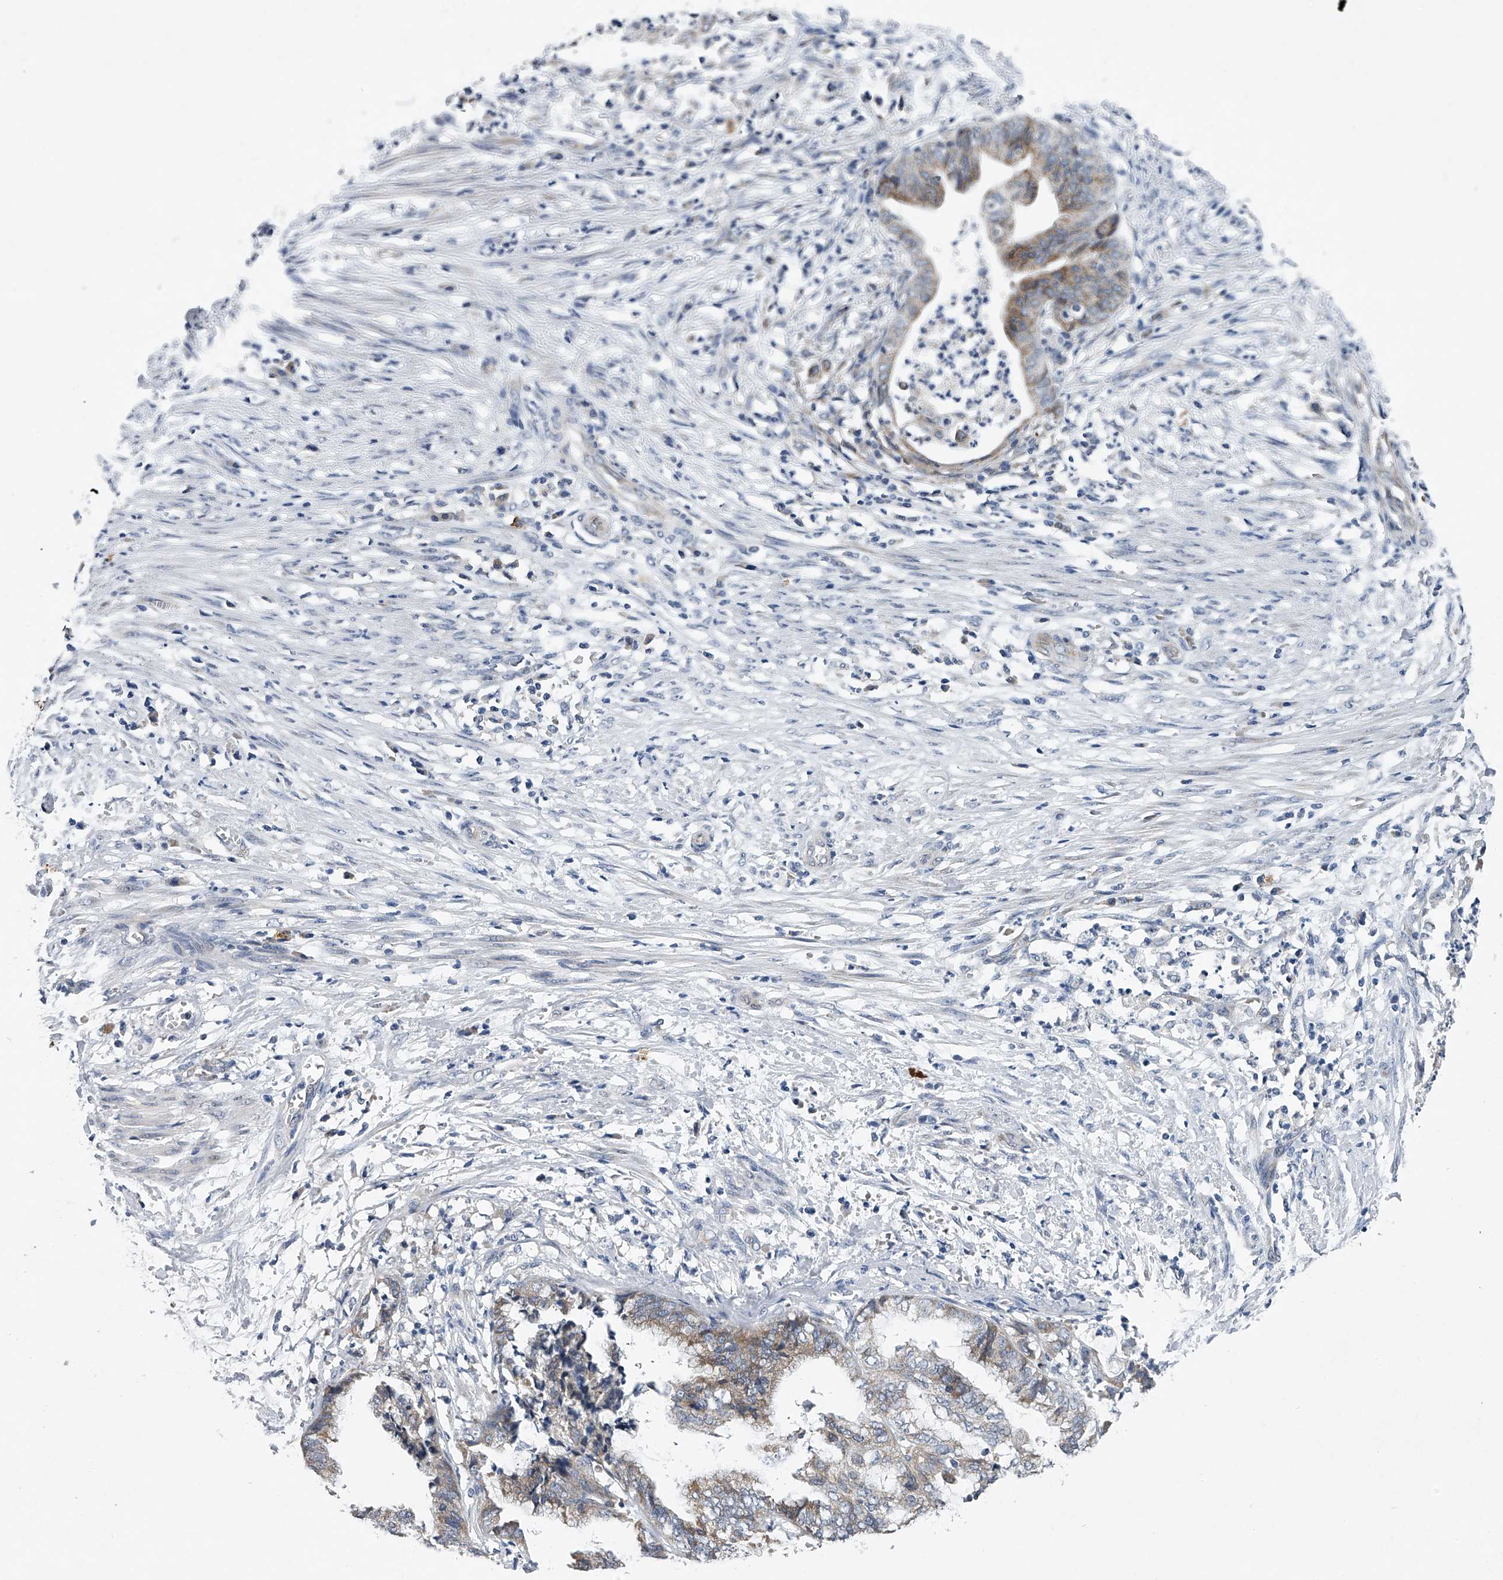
{"staining": {"intensity": "moderate", "quantity": "<25%", "location": "cytoplasmic/membranous"}, "tissue": "endometrial cancer", "cell_type": "Tumor cells", "image_type": "cancer", "snomed": [{"axis": "morphology", "description": "Necrosis, NOS"}, {"axis": "morphology", "description": "Adenocarcinoma, NOS"}, {"axis": "topography", "description": "Endometrium"}], "caption": "Immunohistochemistry (DAB) staining of endometrial cancer demonstrates moderate cytoplasmic/membranous protein expression in about <25% of tumor cells.", "gene": "RNF5", "patient": {"sex": "female", "age": 79}}